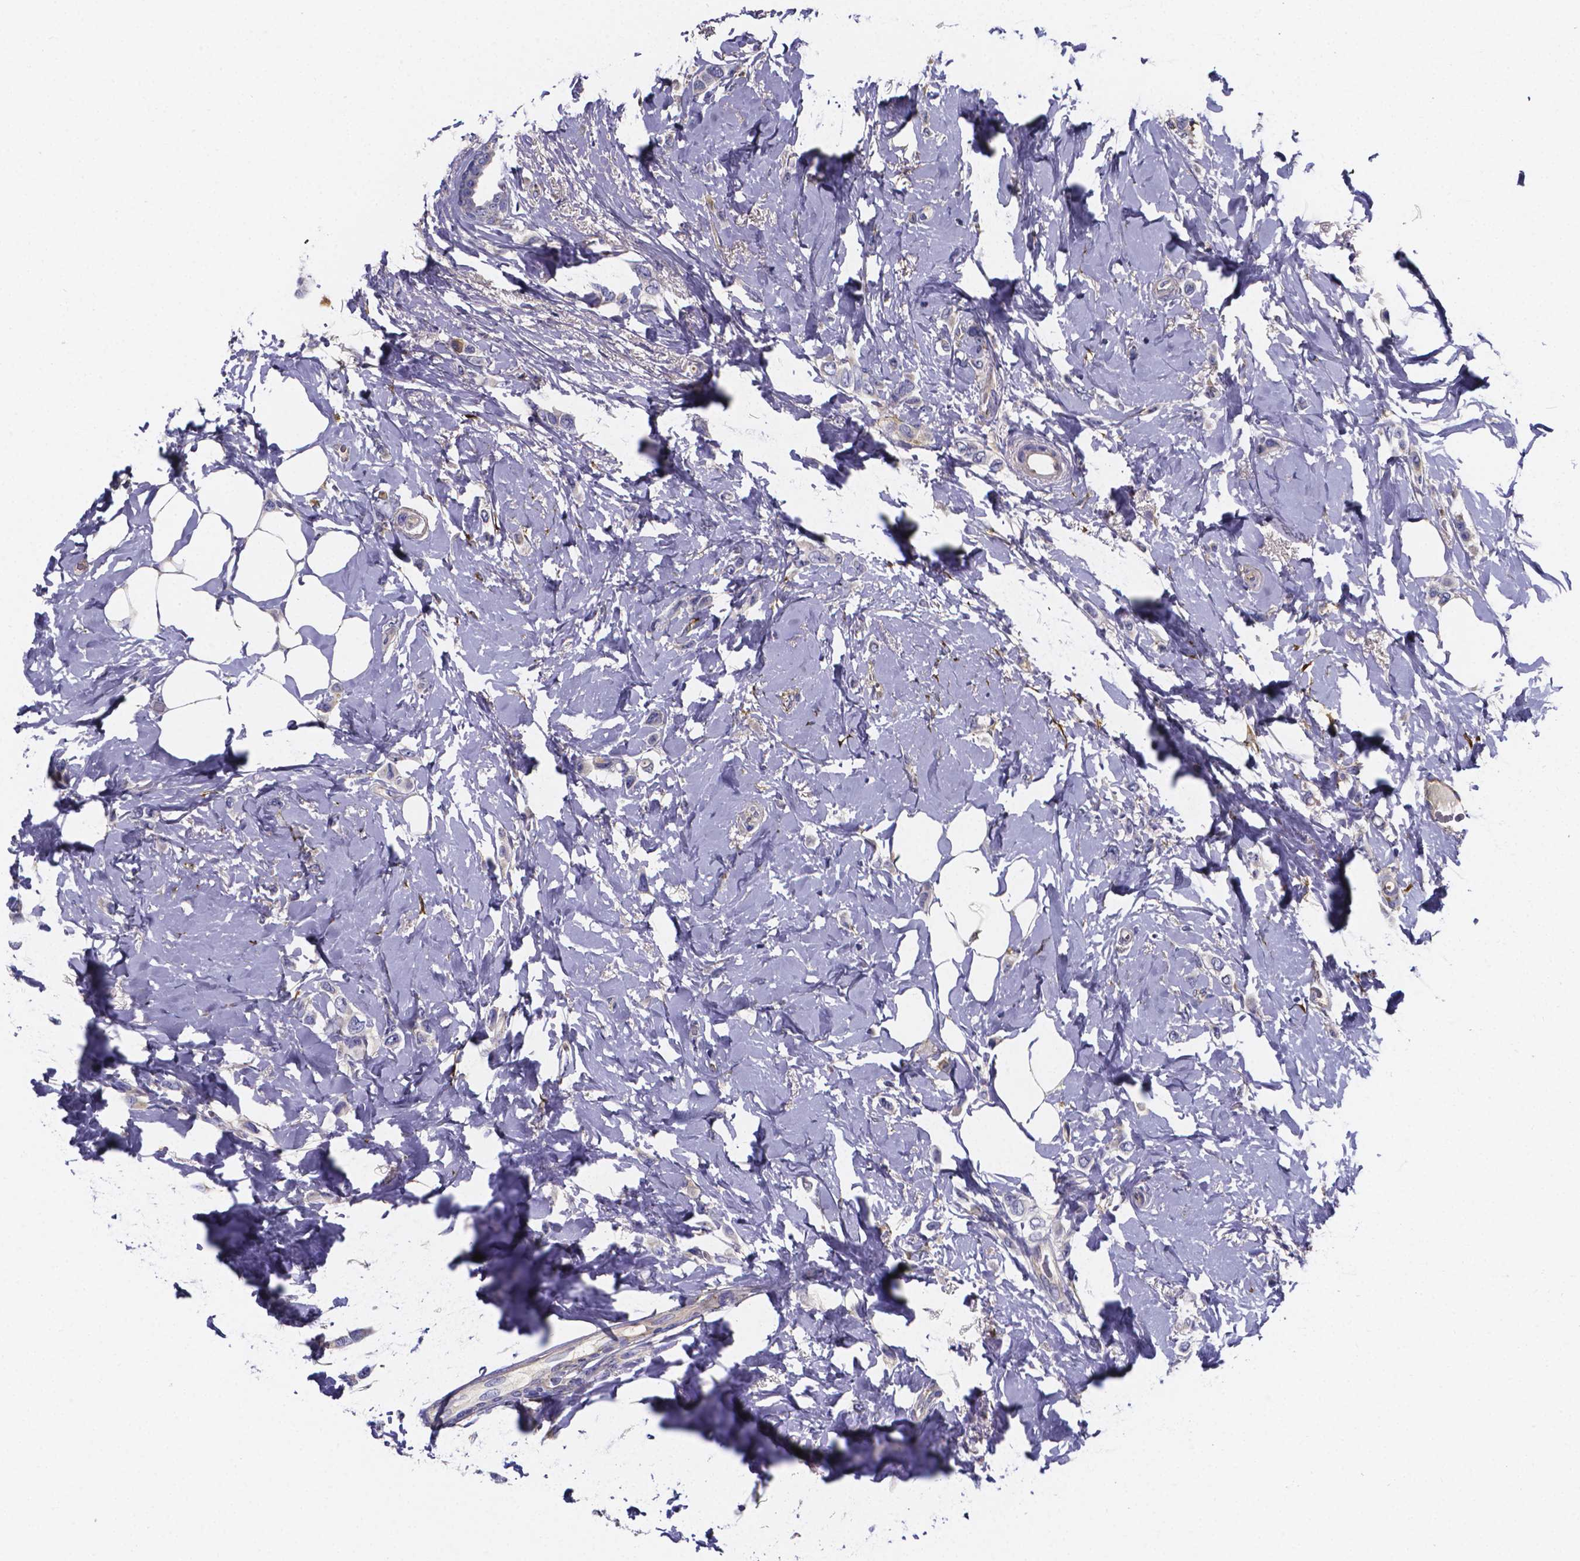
{"staining": {"intensity": "negative", "quantity": "none", "location": "none"}, "tissue": "breast cancer", "cell_type": "Tumor cells", "image_type": "cancer", "snomed": [{"axis": "morphology", "description": "Lobular carcinoma"}, {"axis": "topography", "description": "Breast"}], "caption": "DAB (3,3'-diaminobenzidine) immunohistochemical staining of human lobular carcinoma (breast) reveals no significant staining in tumor cells.", "gene": "SFRP4", "patient": {"sex": "female", "age": 66}}